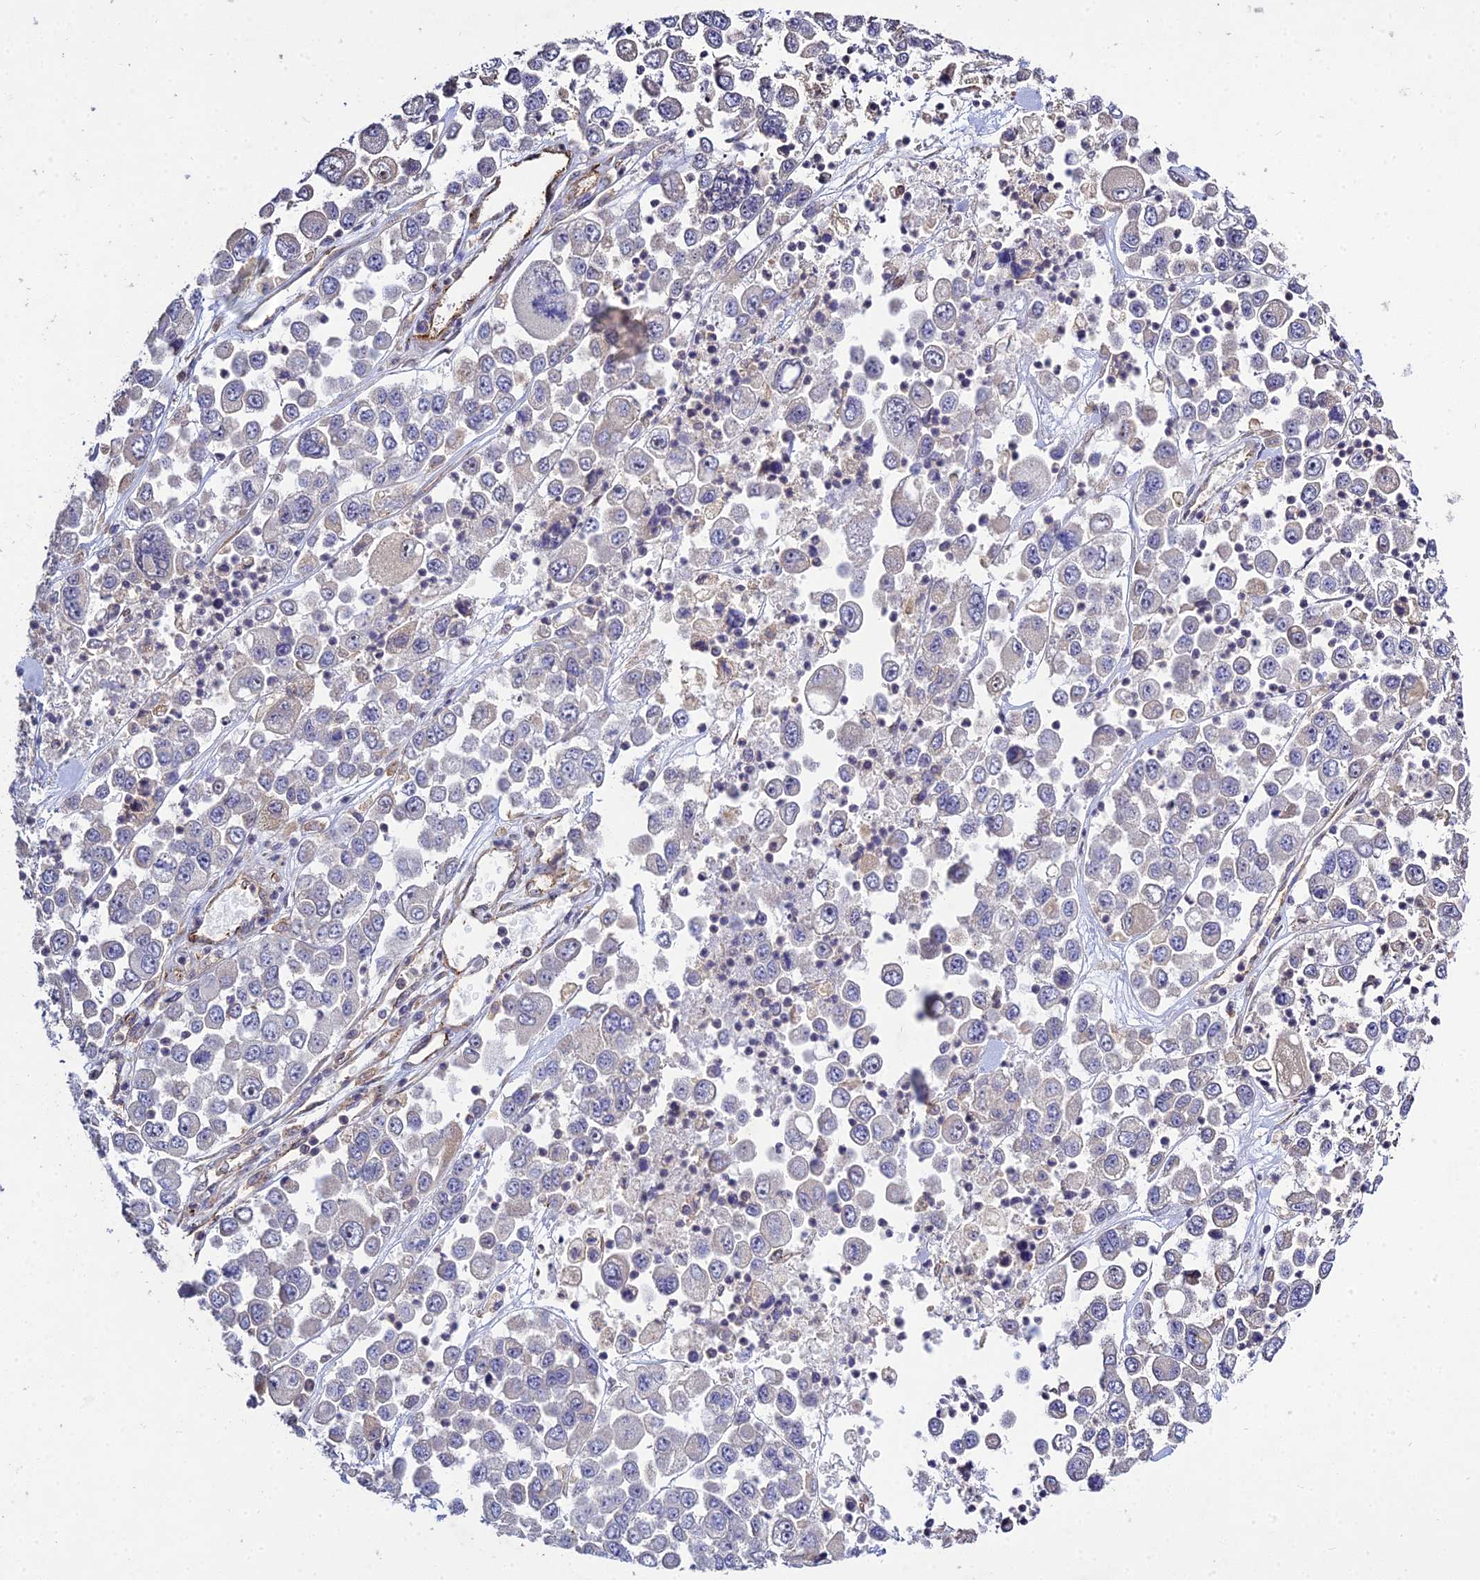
{"staining": {"intensity": "negative", "quantity": "none", "location": "none"}, "tissue": "melanoma", "cell_type": "Tumor cells", "image_type": "cancer", "snomed": [{"axis": "morphology", "description": "Malignant melanoma, Metastatic site"}, {"axis": "topography", "description": "Lymph node"}], "caption": "Tumor cells show no significant protein expression in malignant melanoma (metastatic site). (DAB (3,3'-diaminobenzidine) immunohistochemistry (IHC) with hematoxylin counter stain).", "gene": "GRTP1", "patient": {"sex": "female", "age": 54}}